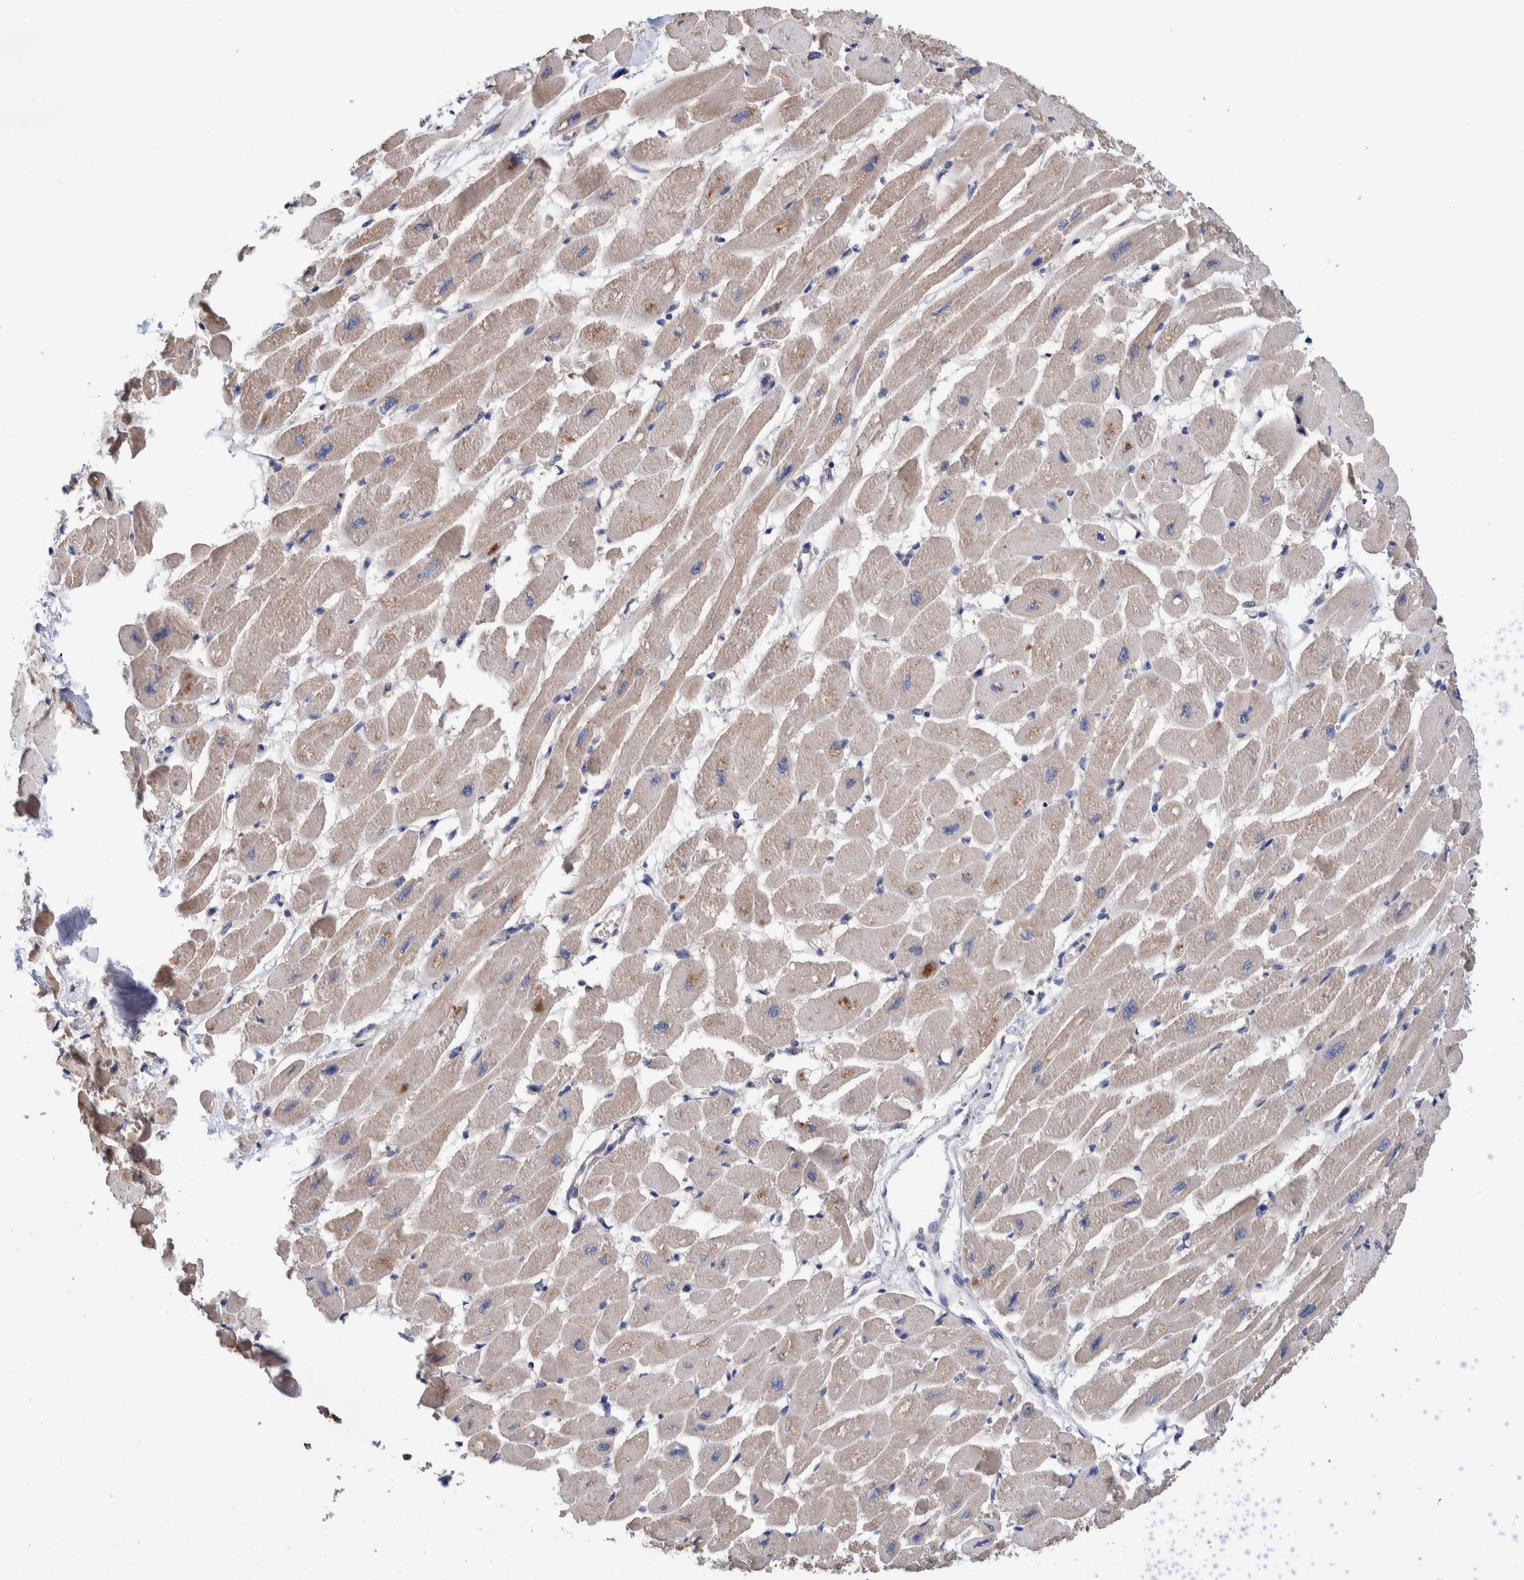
{"staining": {"intensity": "weak", "quantity": ">75%", "location": "cytoplasmic/membranous"}, "tissue": "heart muscle", "cell_type": "Cardiomyocytes", "image_type": "normal", "snomed": [{"axis": "morphology", "description": "Normal tissue, NOS"}, {"axis": "topography", "description": "Heart"}], "caption": "Immunohistochemistry staining of normal heart muscle, which shows low levels of weak cytoplasmic/membranous positivity in about >75% of cardiomyocytes indicating weak cytoplasmic/membranous protein expression. The staining was performed using DAB (brown) for protein detection and nuclei were counterstained in hematoxylin (blue).", "gene": "PFAS", "patient": {"sex": "female", "age": 54}}